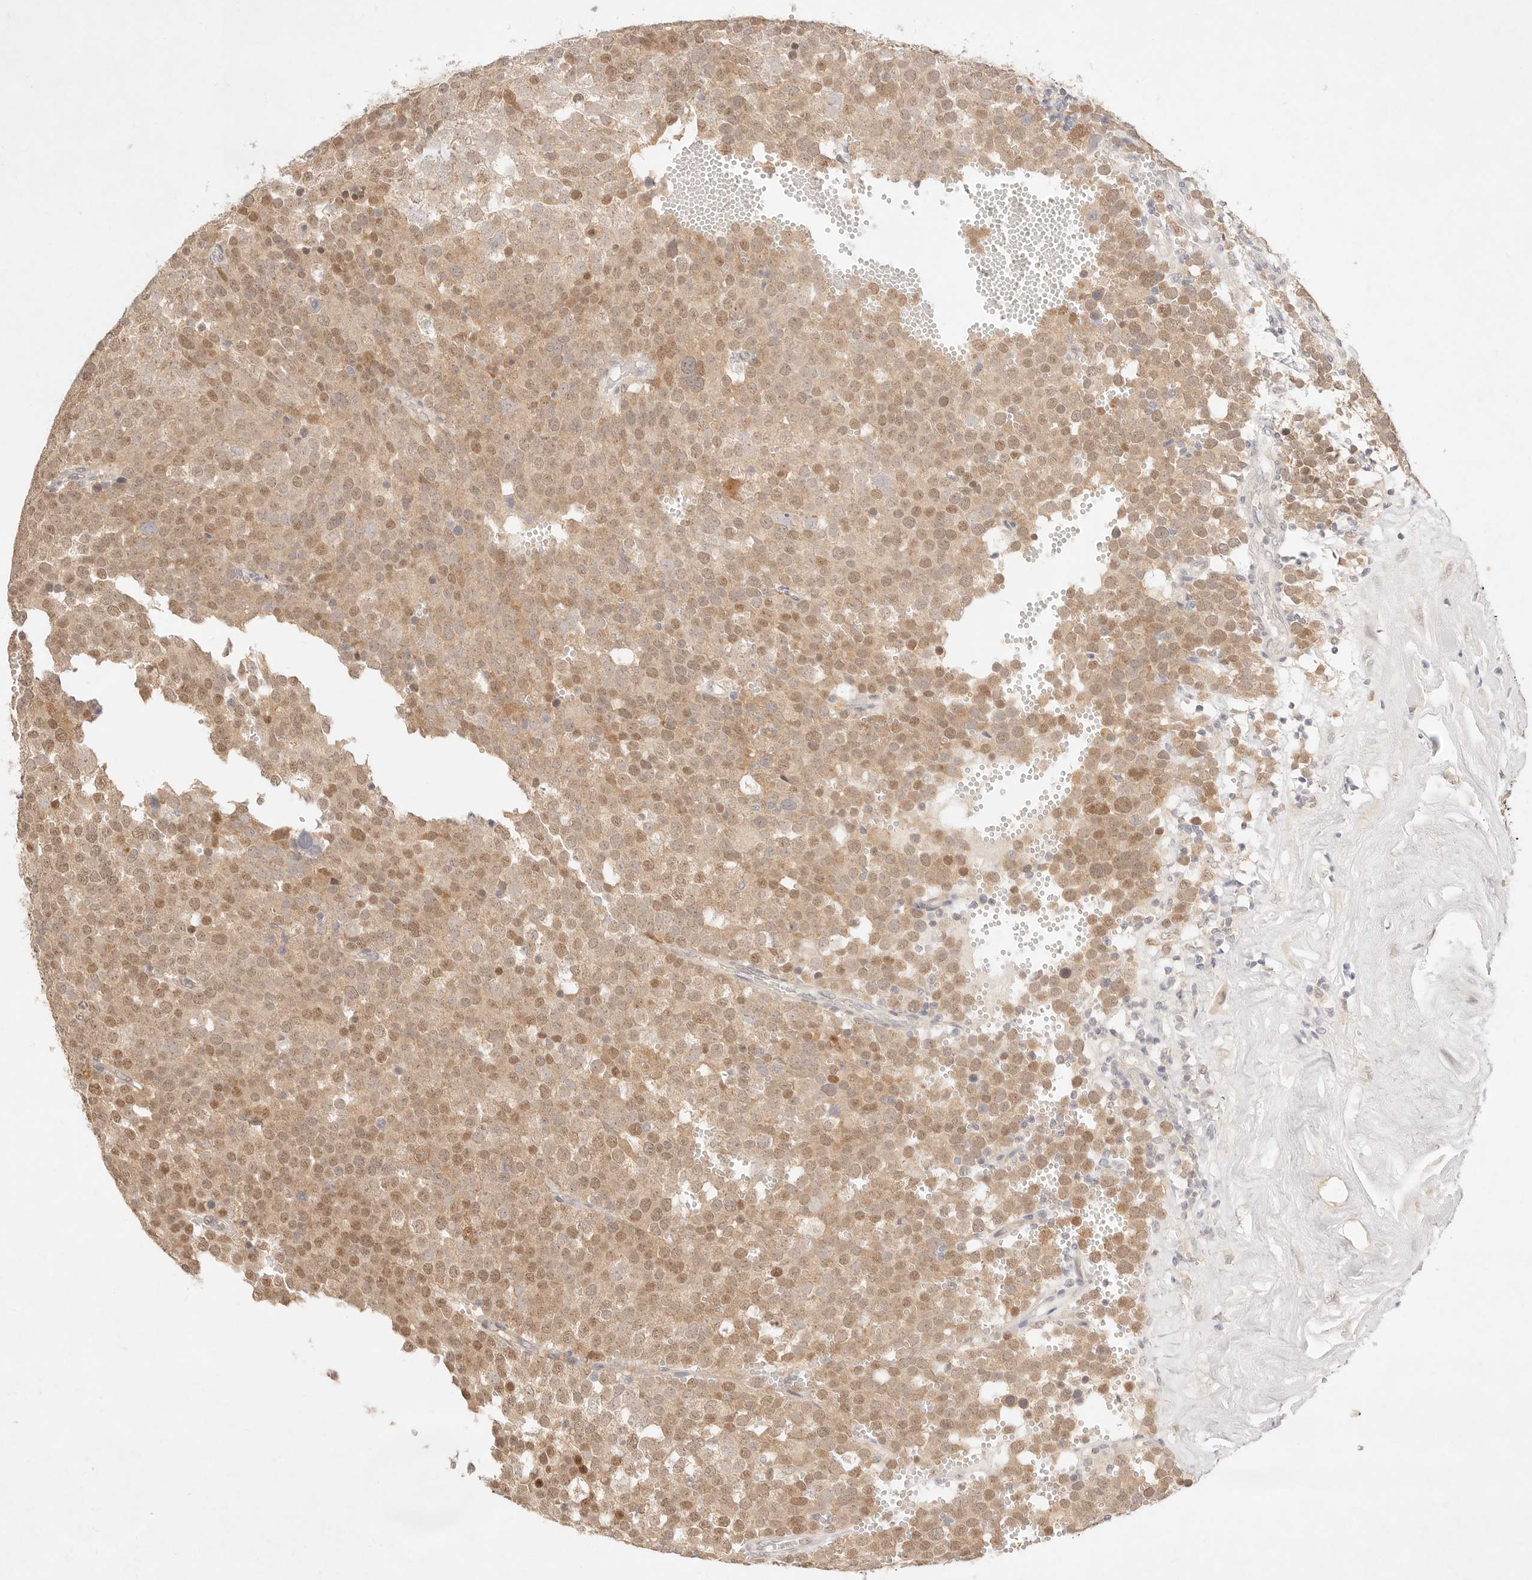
{"staining": {"intensity": "moderate", "quantity": "25%-75%", "location": "nuclear"}, "tissue": "testis cancer", "cell_type": "Tumor cells", "image_type": "cancer", "snomed": [{"axis": "morphology", "description": "Seminoma, NOS"}, {"axis": "topography", "description": "Testis"}], "caption": "Protein expression analysis of human seminoma (testis) reveals moderate nuclear expression in approximately 25%-75% of tumor cells.", "gene": "GPR156", "patient": {"sex": "male", "age": 71}}